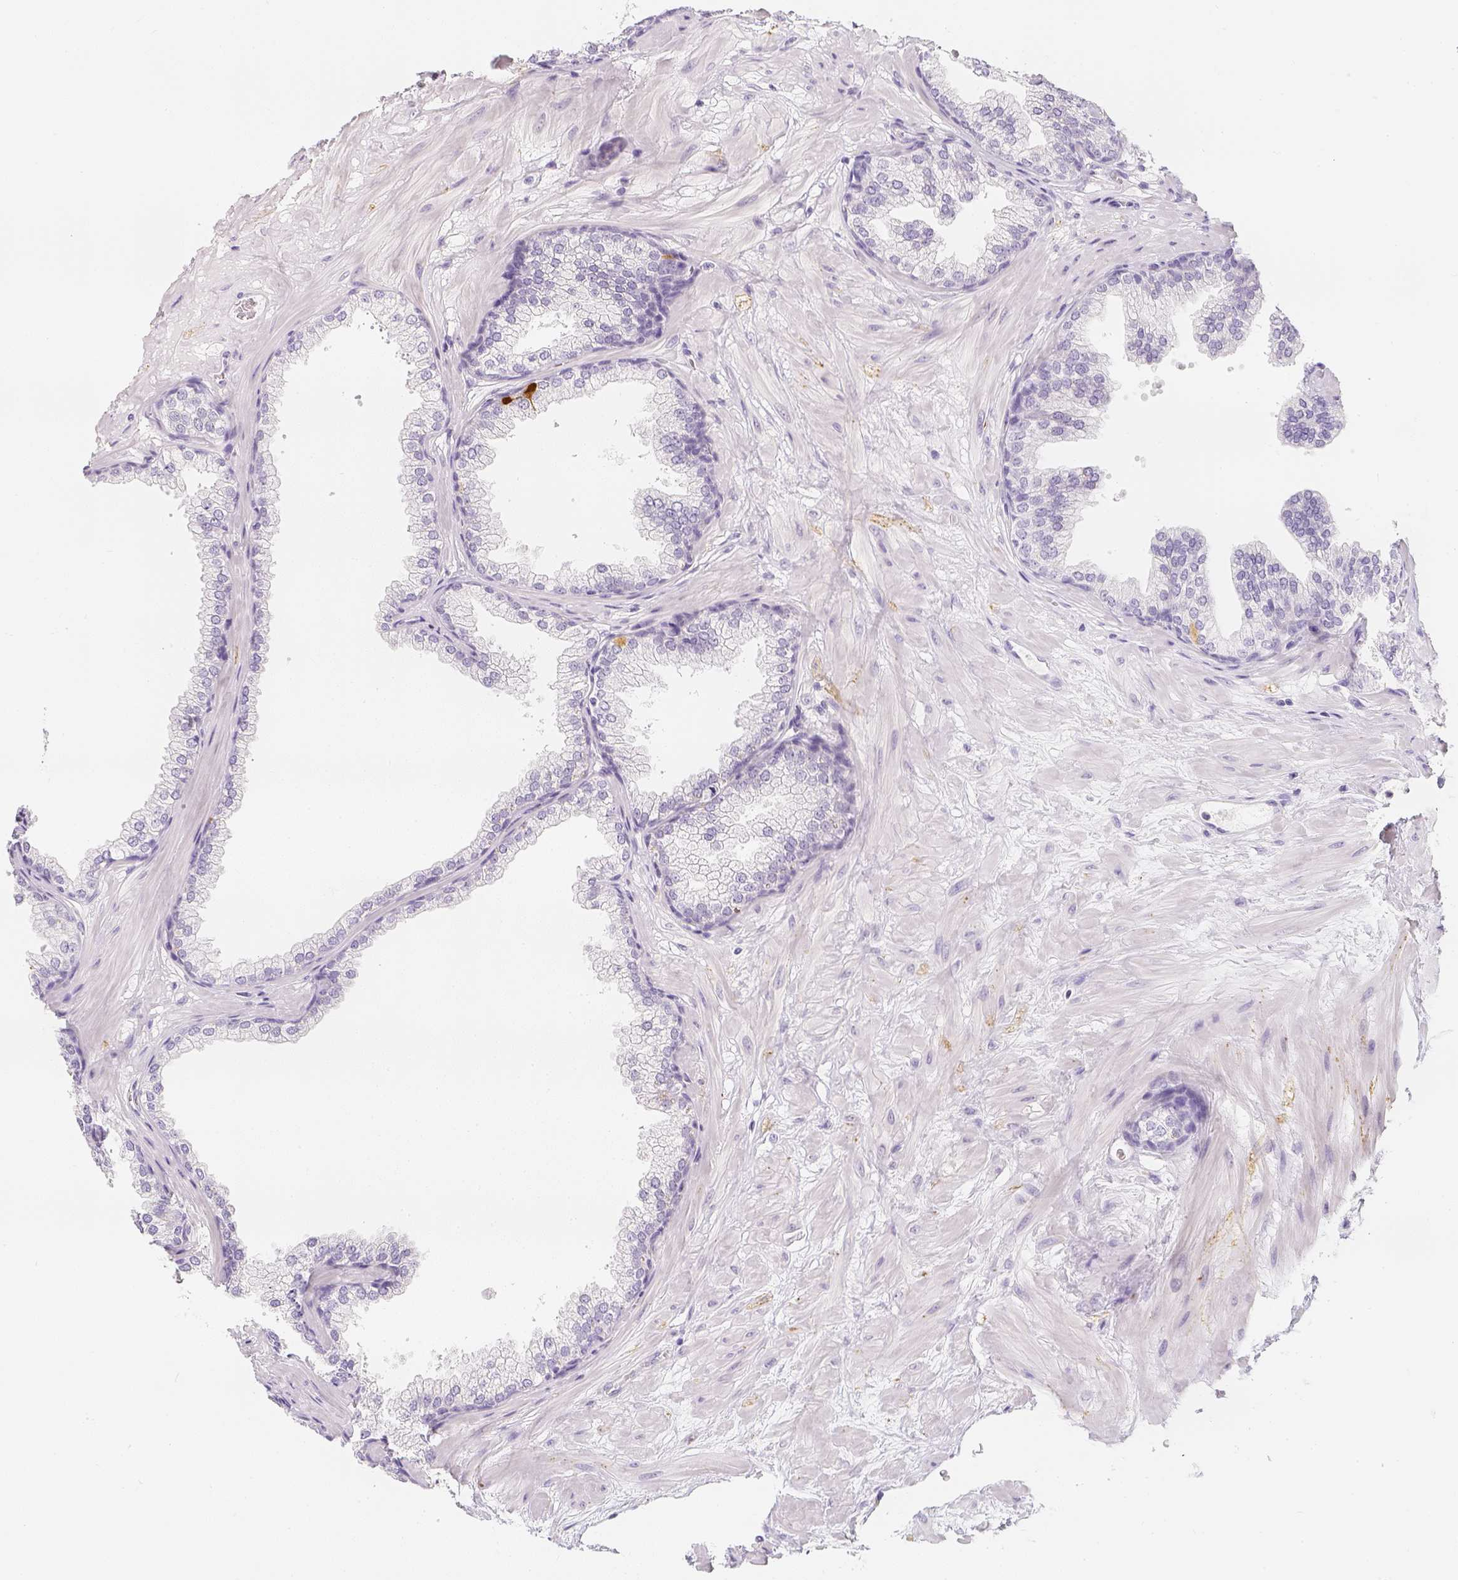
{"staining": {"intensity": "negative", "quantity": "none", "location": "none"}, "tissue": "prostate", "cell_type": "Glandular cells", "image_type": "normal", "snomed": [{"axis": "morphology", "description": "Normal tissue, NOS"}, {"axis": "topography", "description": "Prostate"}], "caption": "A histopathology image of prostate stained for a protein displays no brown staining in glandular cells.", "gene": "SLC18A1", "patient": {"sex": "male", "age": 37}}